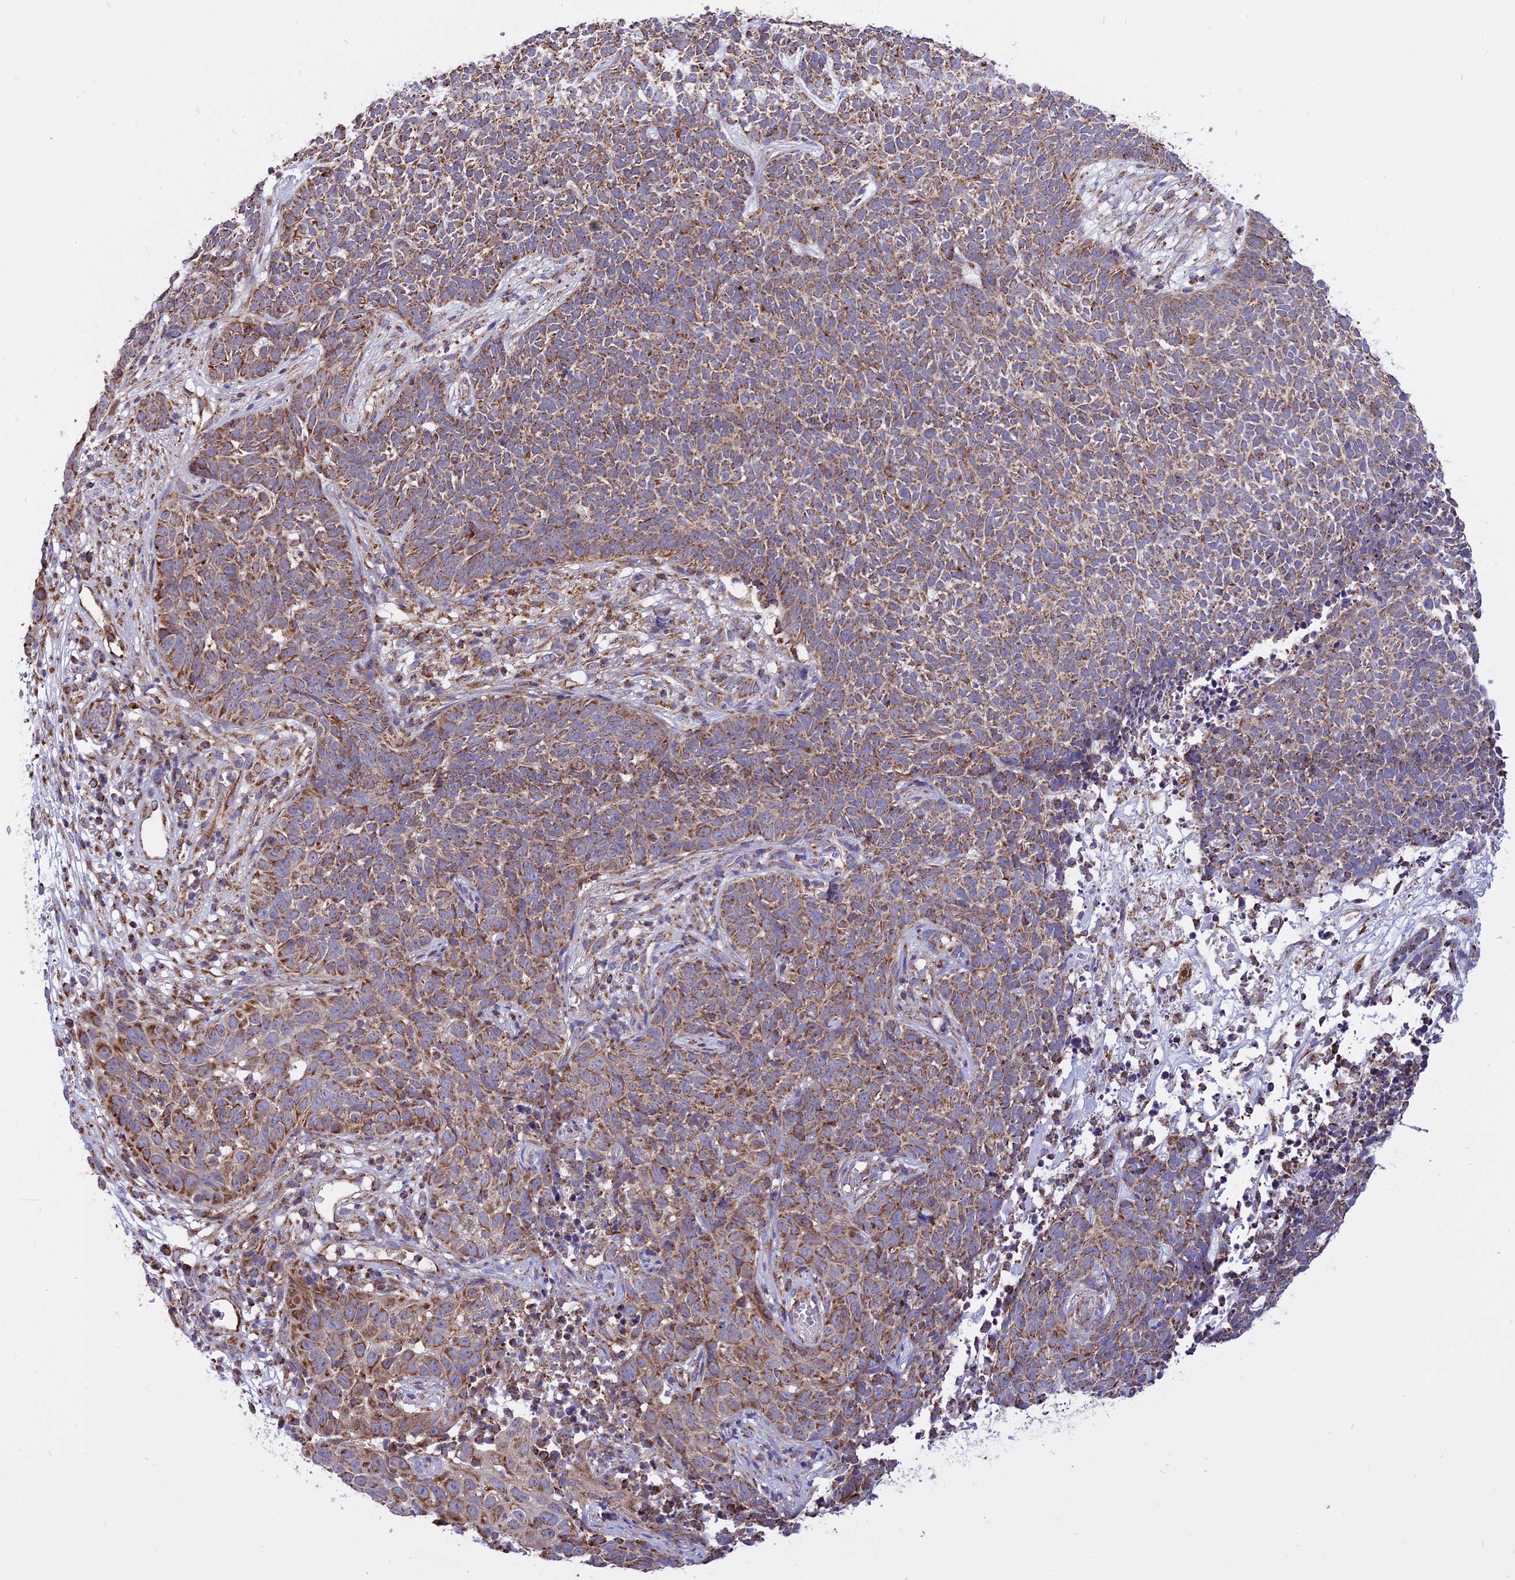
{"staining": {"intensity": "moderate", "quantity": ">75%", "location": "cytoplasmic/membranous"}, "tissue": "skin cancer", "cell_type": "Tumor cells", "image_type": "cancer", "snomed": [{"axis": "morphology", "description": "Basal cell carcinoma"}, {"axis": "topography", "description": "Skin"}], "caption": "A brown stain highlights moderate cytoplasmic/membranous expression of a protein in human skin cancer (basal cell carcinoma) tumor cells. Using DAB (brown) and hematoxylin (blue) stains, captured at high magnification using brightfield microscopy.", "gene": "TTC4", "patient": {"sex": "female", "age": 84}}